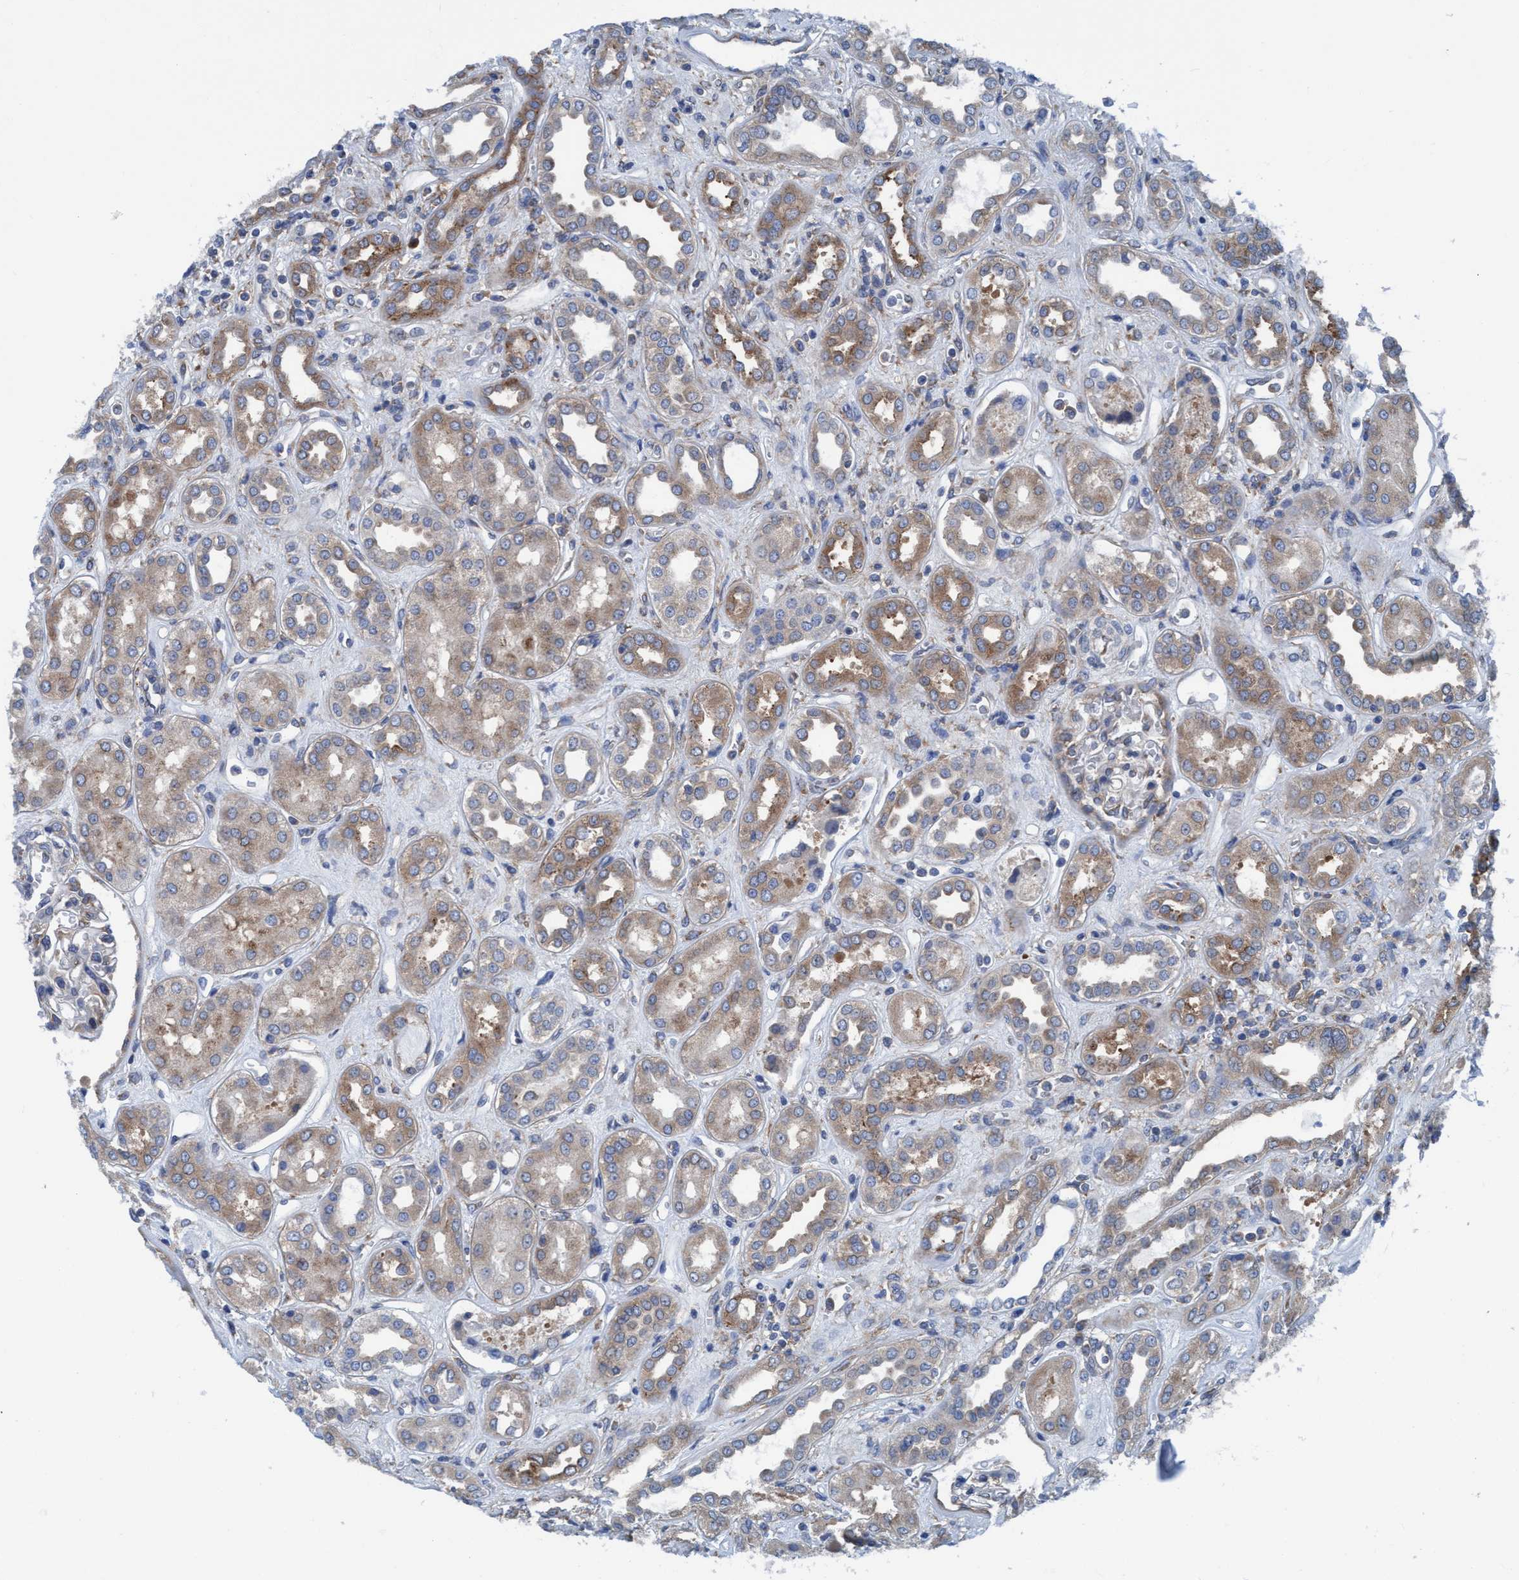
{"staining": {"intensity": "weak", "quantity": "<25%", "location": "cytoplasmic/membranous"}, "tissue": "kidney", "cell_type": "Cells in glomeruli", "image_type": "normal", "snomed": [{"axis": "morphology", "description": "Normal tissue, NOS"}, {"axis": "topography", "description": "Kidney"}], "caption": "Micrograph shows no protein expression in cells in glomeruli of benign kidney. (Brightfield microscopy of DAB (3,3'-diaminobenzidine) IHC at high magnification).", "gene": "NMT1", "patient": {"sex": "male", "age": 59}}